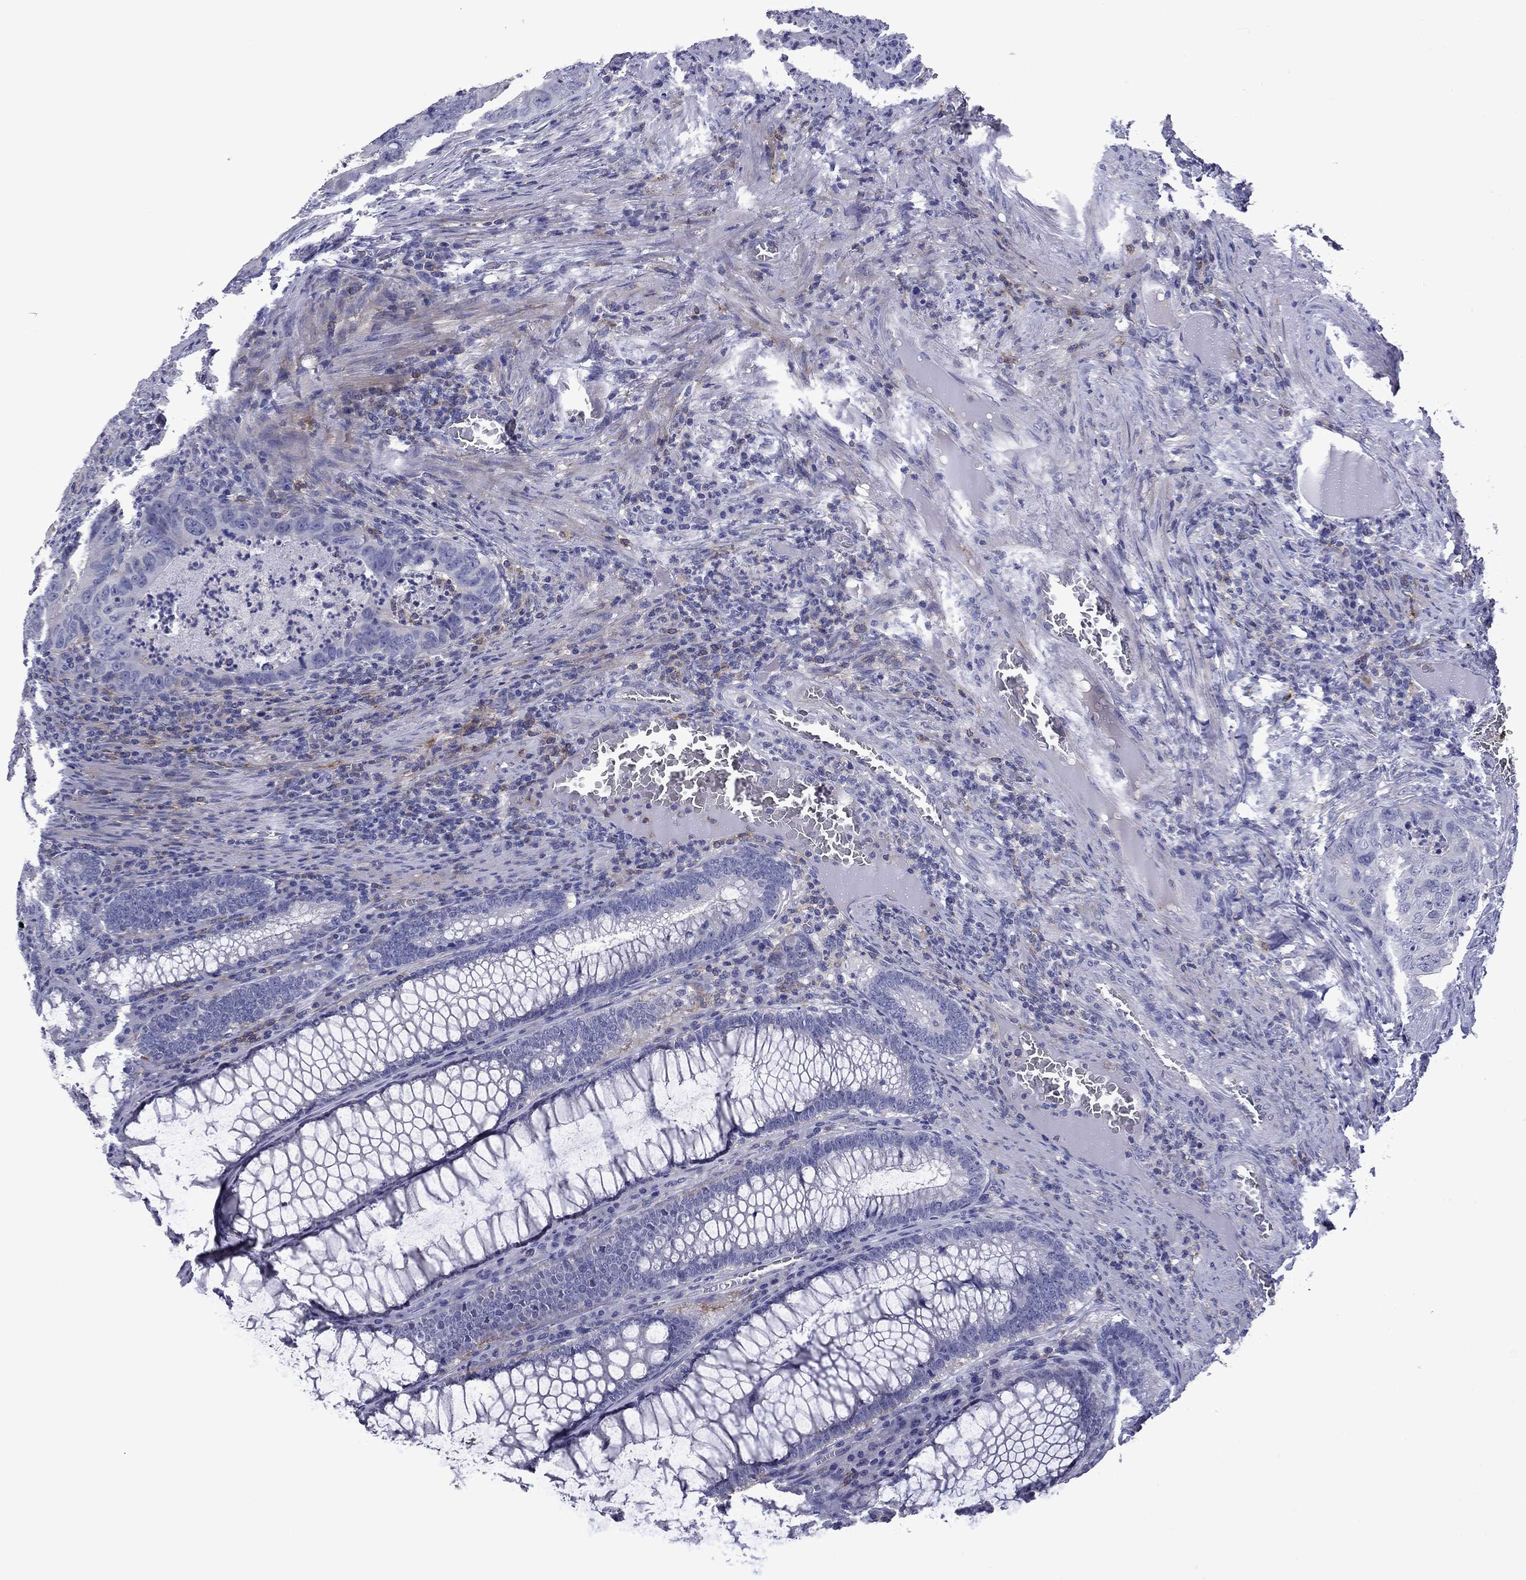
{"staining": {"intensity": "negative", "quantity": "none", "location": "none"}, "tissue": "colorectal cancer", "cell_type": "Tumor cells", "image_type": "cancer", "snomed": [{"axis": "morphology", "description": "Adenocarcinoma, NOS"}, {"axis": "topography", "description": "Colon"}], "caption": "Immunohistochemistry of colorectal adenocarcinoma shows no expression in tumor cells. (Stains: DAB immunohistochemistry with hematoxylin counter stain, Microscopy: brightfield microscopy at high magnification).", "gene": "CNDP1", "patient": {"sex": "male", "age": 79}}